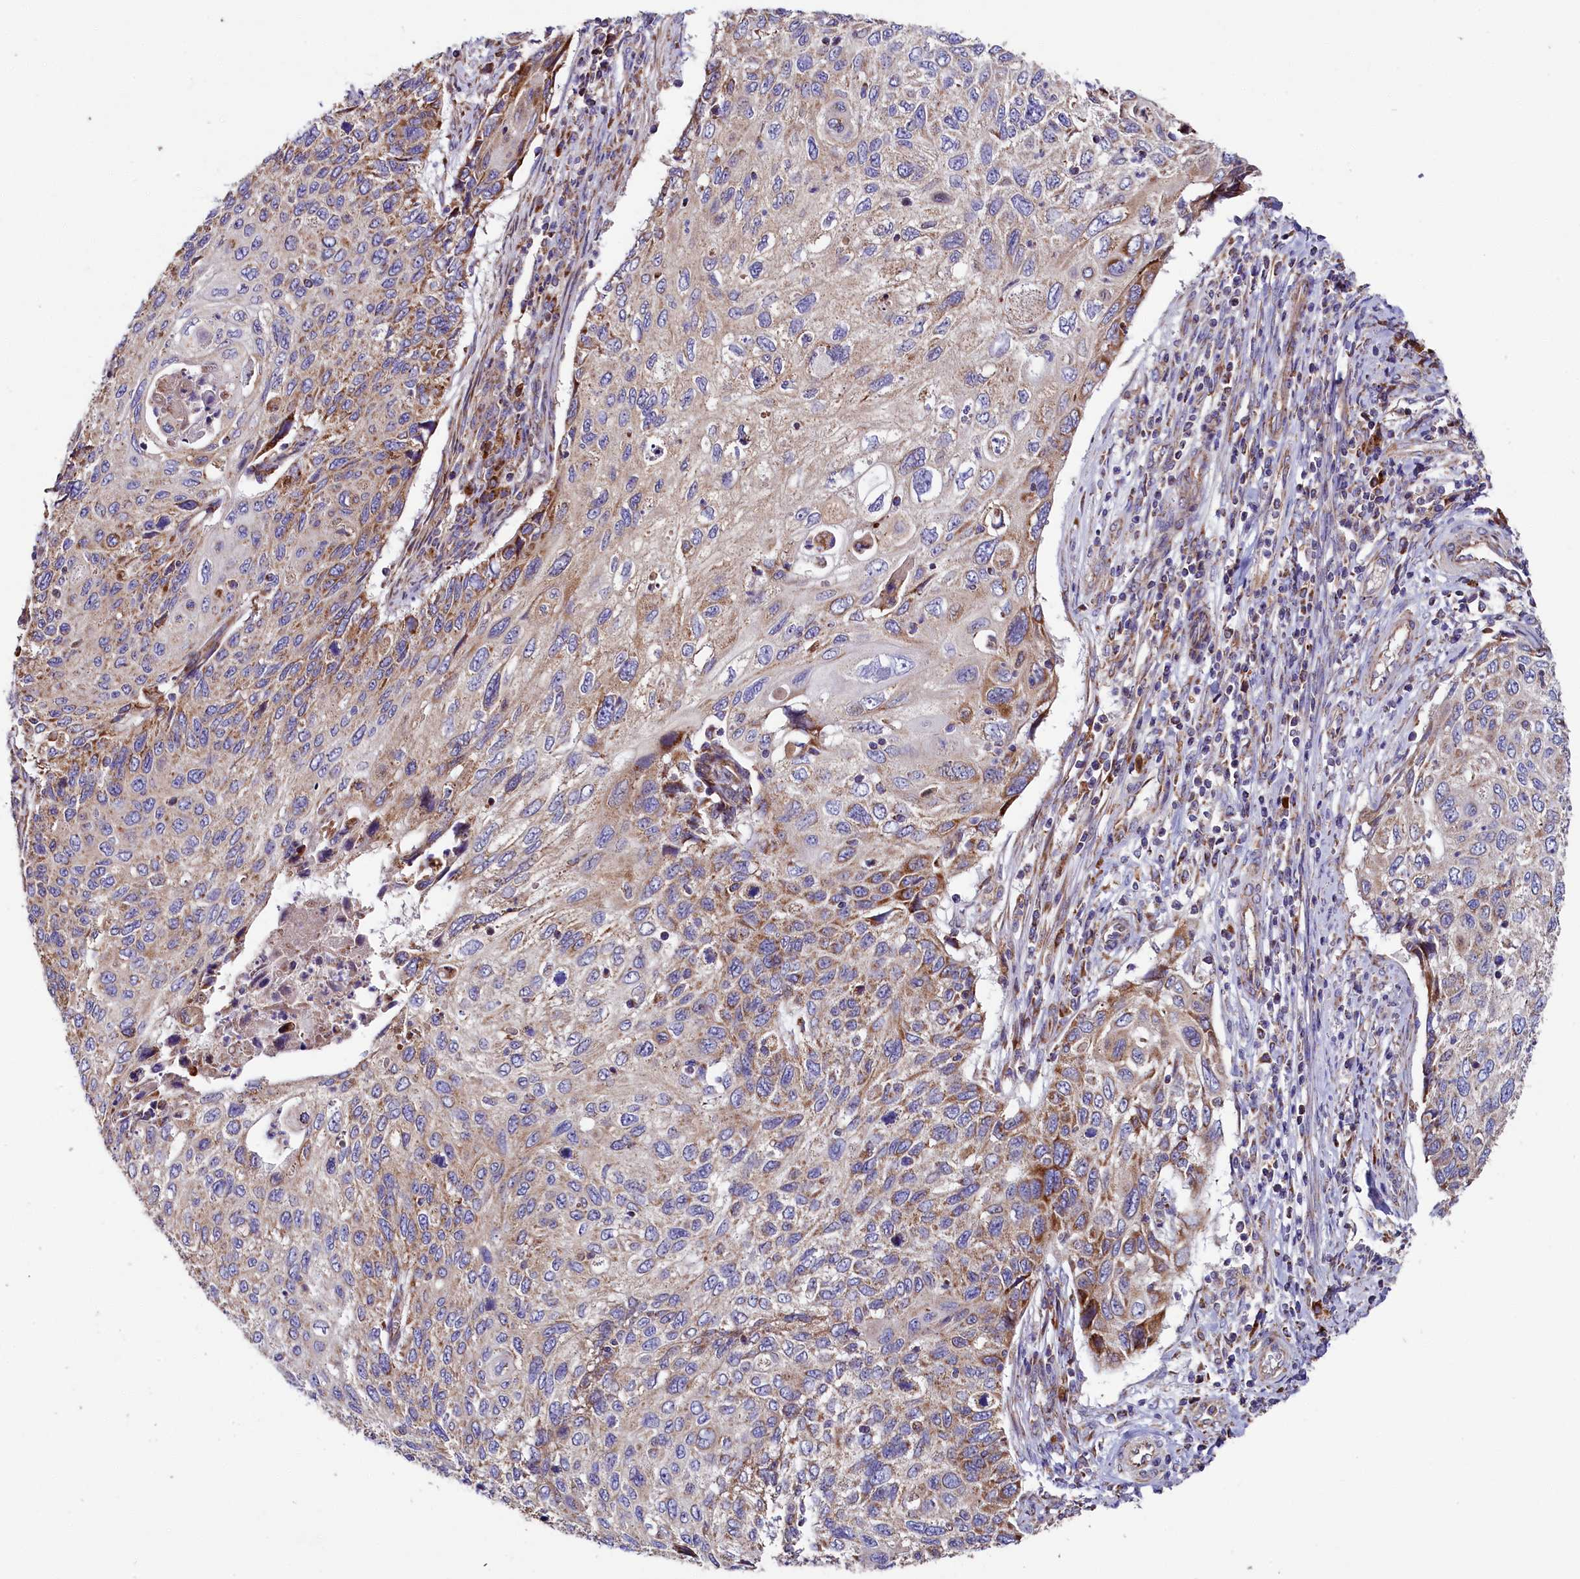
{"staining": {"intensity": "moderate", "quantity": "25%-75%", "location": "cytoplasmic/membranous"}, "tissue": "cervical cancer", "cell_type": "Tumor cells", "image_type": "cancer", "snomed": [{"axis": "morphology", "description": "Squamous cell carcinoma, NOS"}, {"axis": "topography", "description": "Cervix"}], "caption": "An image of human cervical squamous cell carcinoma stained for a protein shows moderate cytoplasmic/membranous brown staining in tumor cells.", "gene": "ZSWIM1", "patient": {"sex": "female", "age": 70}}